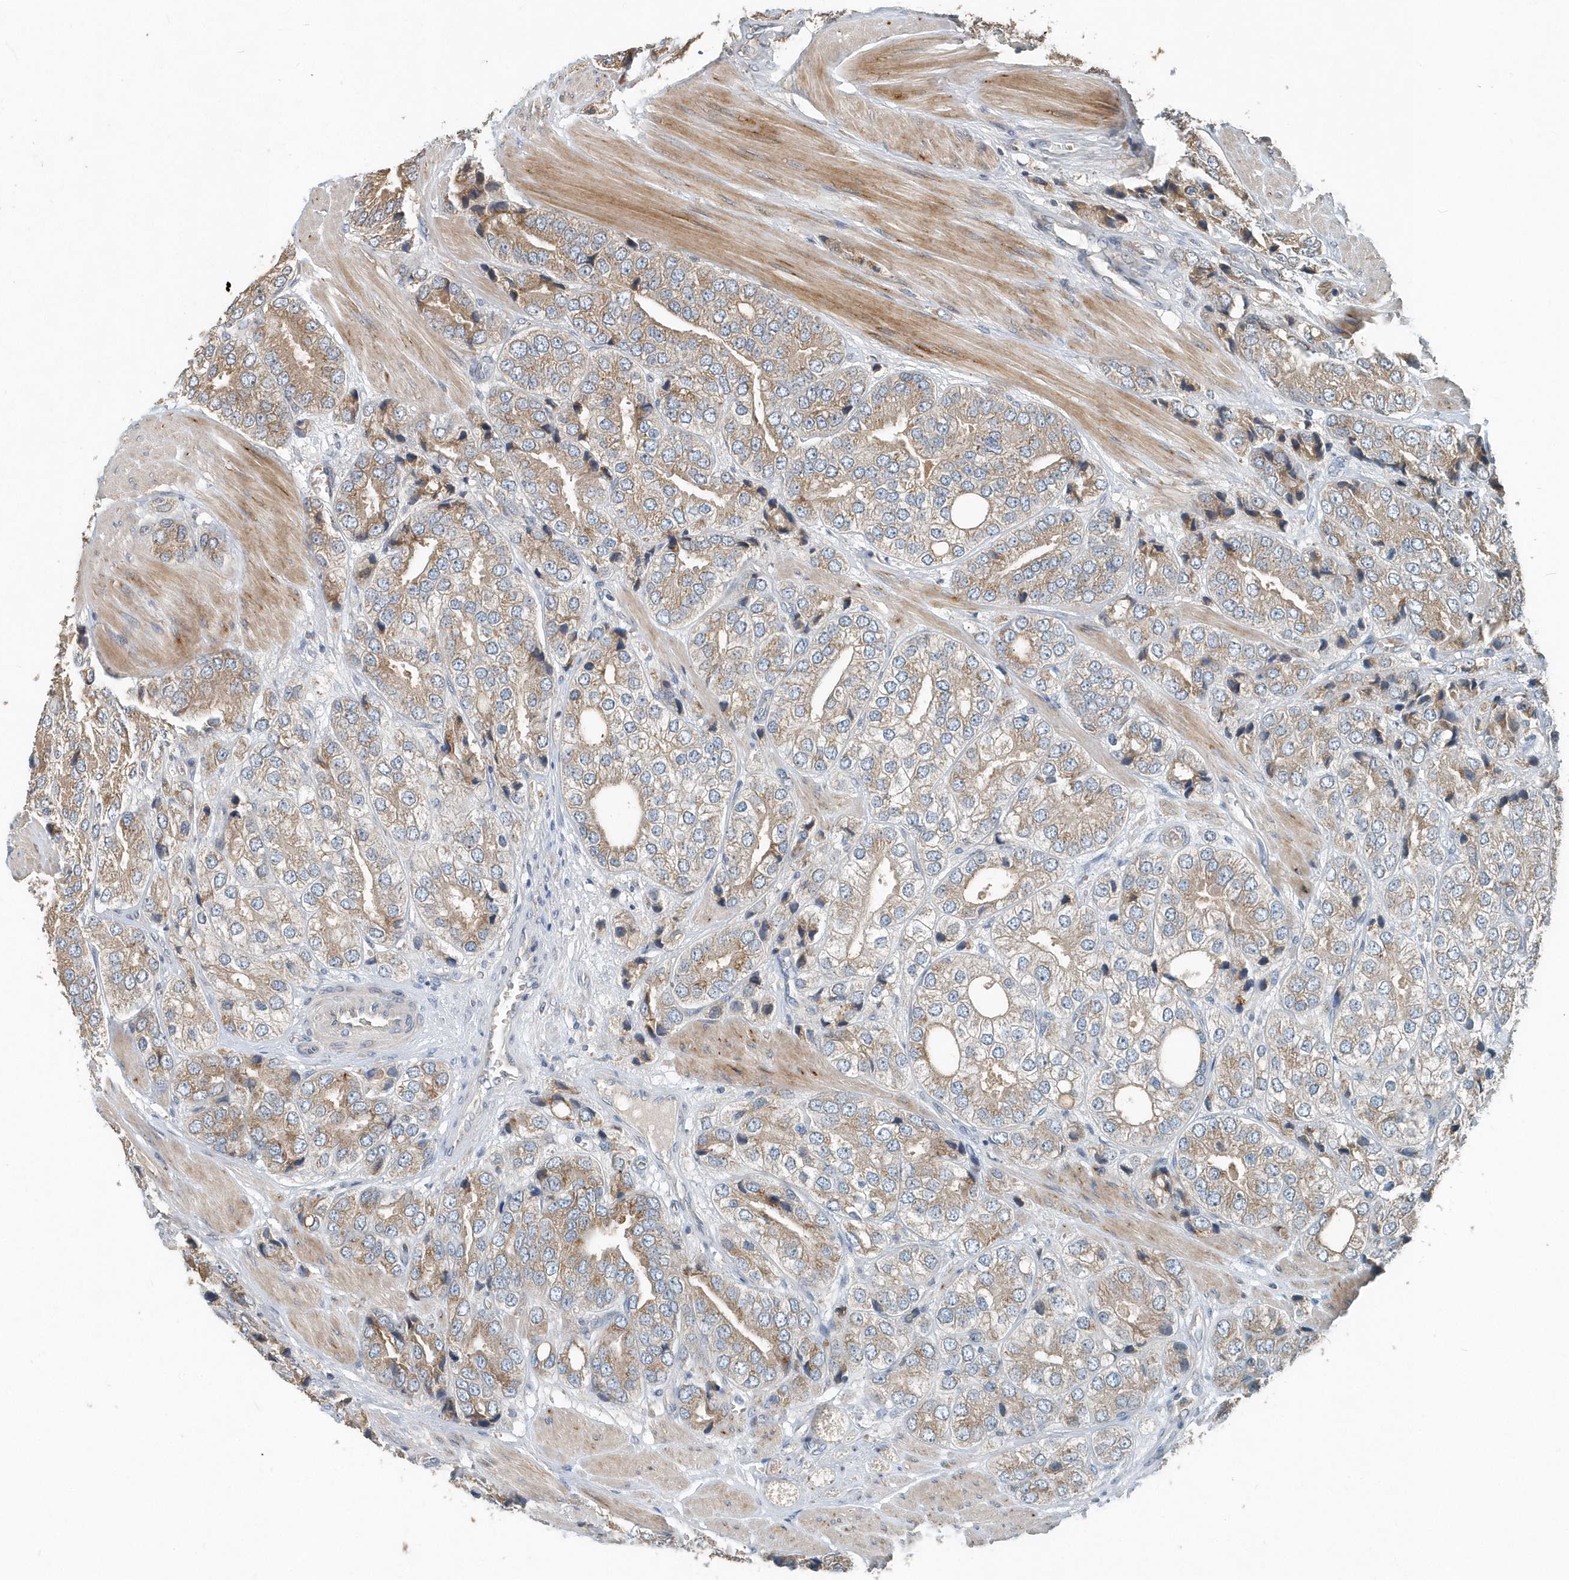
{"staining": {"intensity": "moderate", "quantity": "25%-75%", "location": "cytoplasmic/membranous"}, "tissue": "prostate cancer", "cell_type": "Tumor cells", "image_type": "cancer", "snomed": [{"axis": "morphology", "description": "Adenocarcinoma, High grade"}, {"axis": "topography", "description": "Prostate"}], "caption": "High-grade adenocarcinoma (prostate) was stained to show a protein in brown. There is medium levels of moderate cytoplasmic/membranous positivity in about 25%-75% of tumor cells. (DAB IHC with brightfield microscopy, high magnification).", "gene": "SCFD2", "patient": {"sex": "male", "age": 50}}